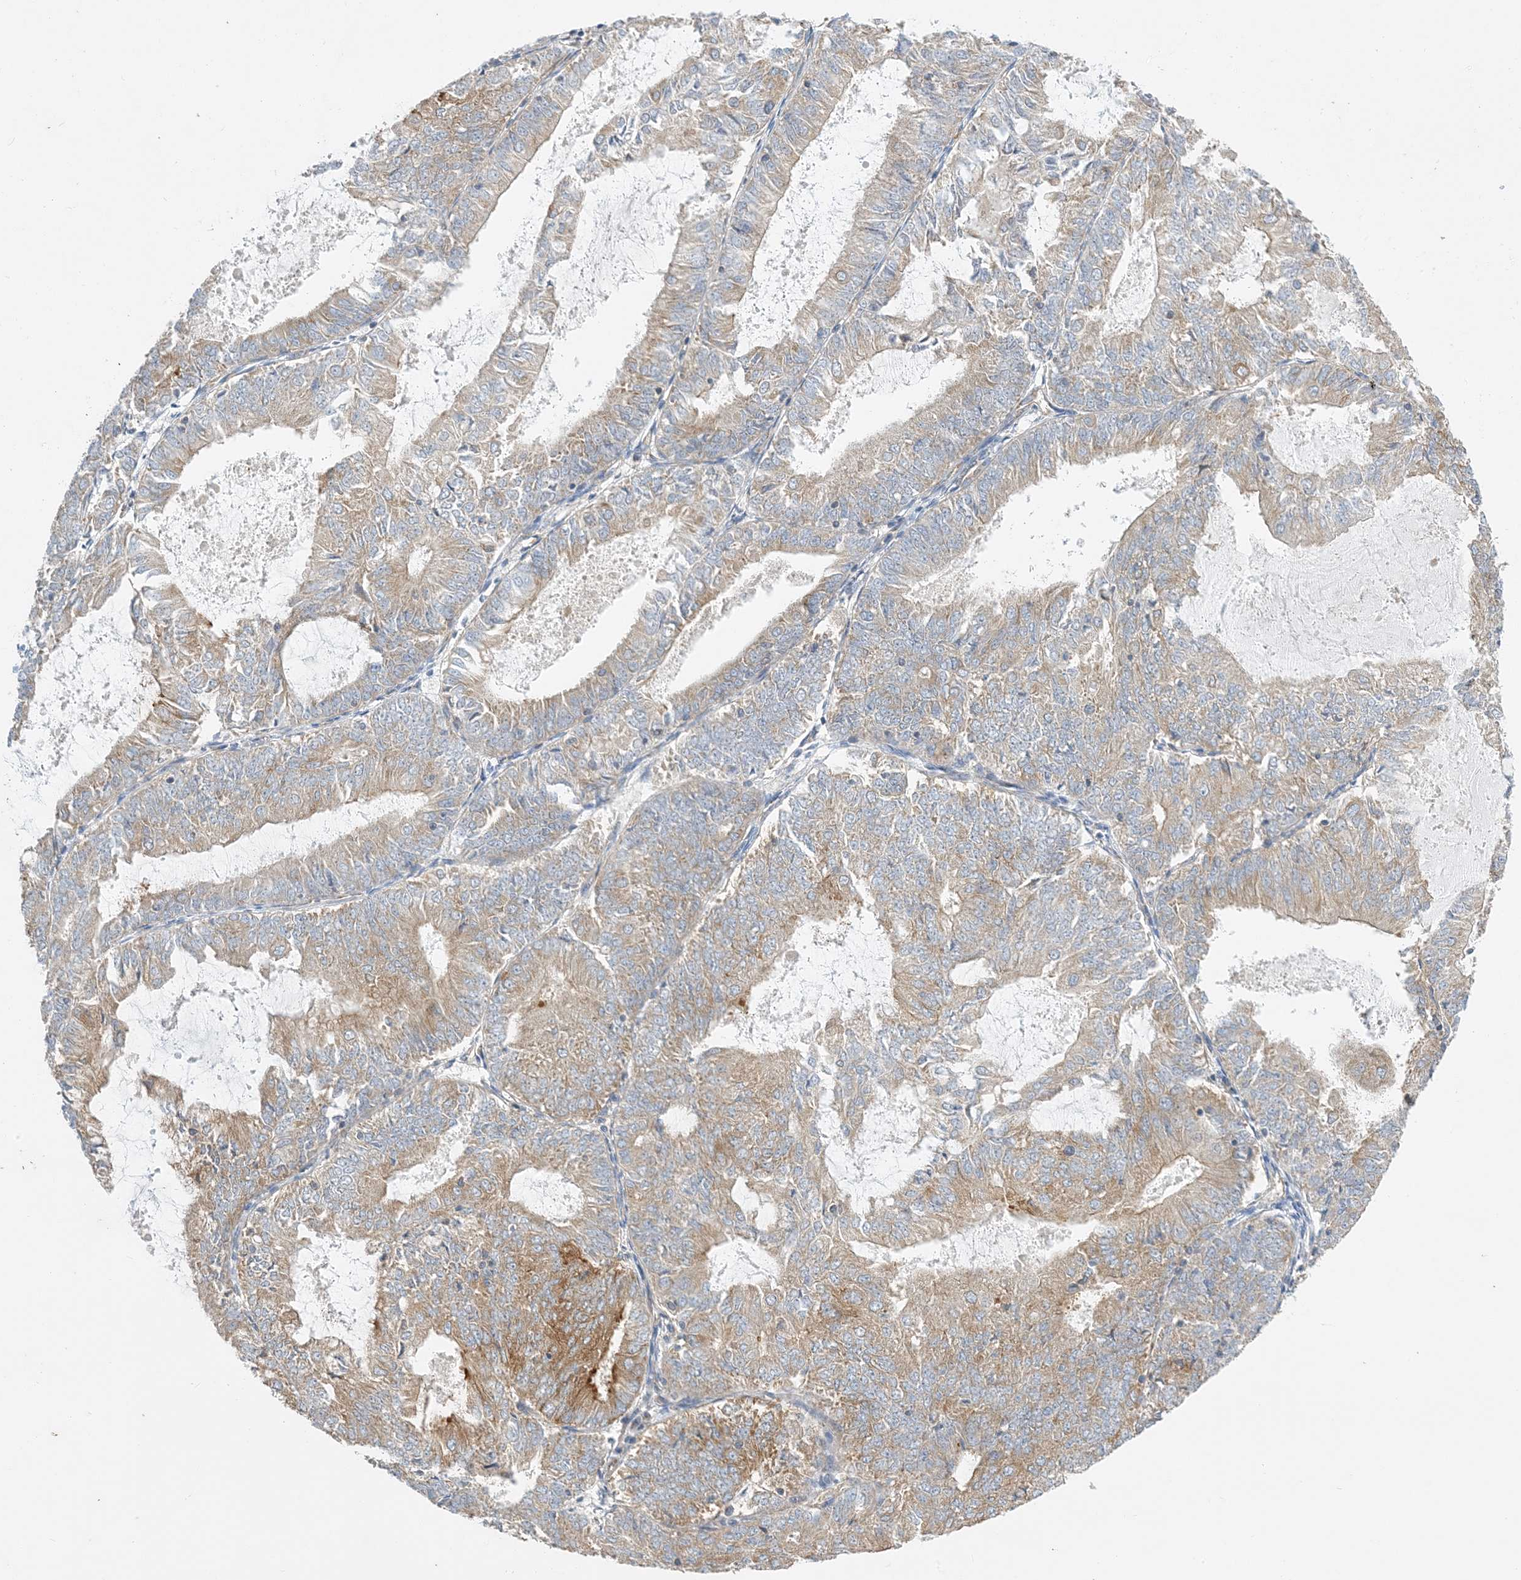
{"staining": {"intensity": "moderate", "quantity": "<25%", "location": "cytoplasmic/membranous"}, "tissue": "endometrial cancer", "cell_type": "Tumor cells", "image_type": "cancer", "snomed": [{"axis": "morphology", "description": "Adenocarcinoma, NOS"}, {"axis": "topography", "description": "Endometrium"}], "caption": "A low amount of moderate cytoplasmic/membranous expression is present in about <25% of tumor cells in endometrial adenocarcinoma tissue.", "gene": "SIDT1", "patient": {"sex": "female", "age": 57}}